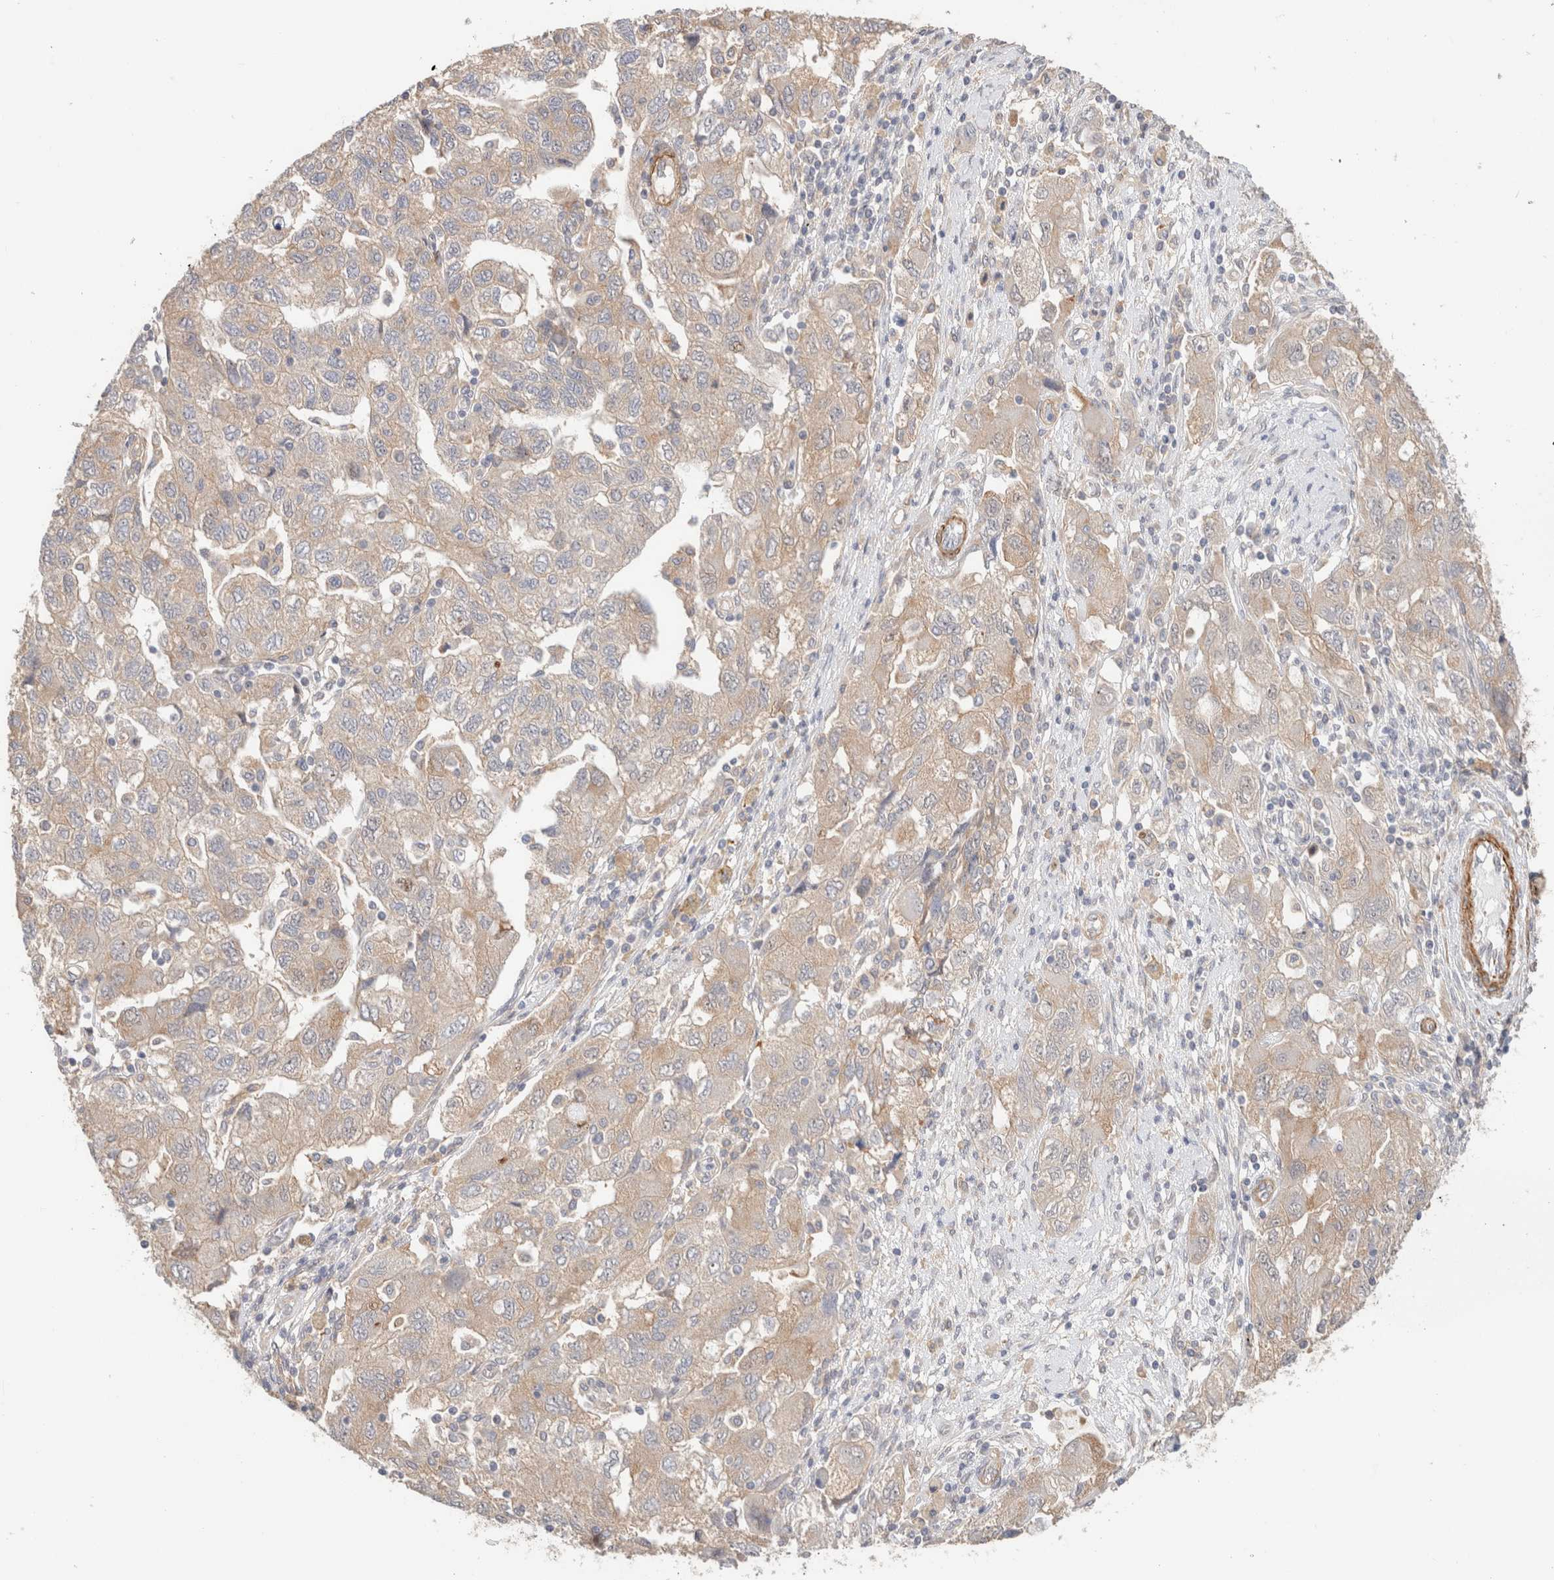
{"staining": {"intensity": "weak", "quantity": "<25%", "location": "cytoplasmic/membranous"}, "tissue": "ovarian cancer", "cell_type": "Tumor cells", "image_type": "cancer", "snomed": [{"axis": "morphology", "description": "Carcinoma, NOS"}, {"axis": "morphology", "description": "Cystadenocarcinoma, serous, NOS"}, {"axis": "topography", "description": "Ovary"}], "caption": "The immunohistochemistry image has no significant expression in tumor cells of ovarian cancer (carcinoma) tissue.", "gene": "ID3", "patient": {"sex": "female", "age": 69}}